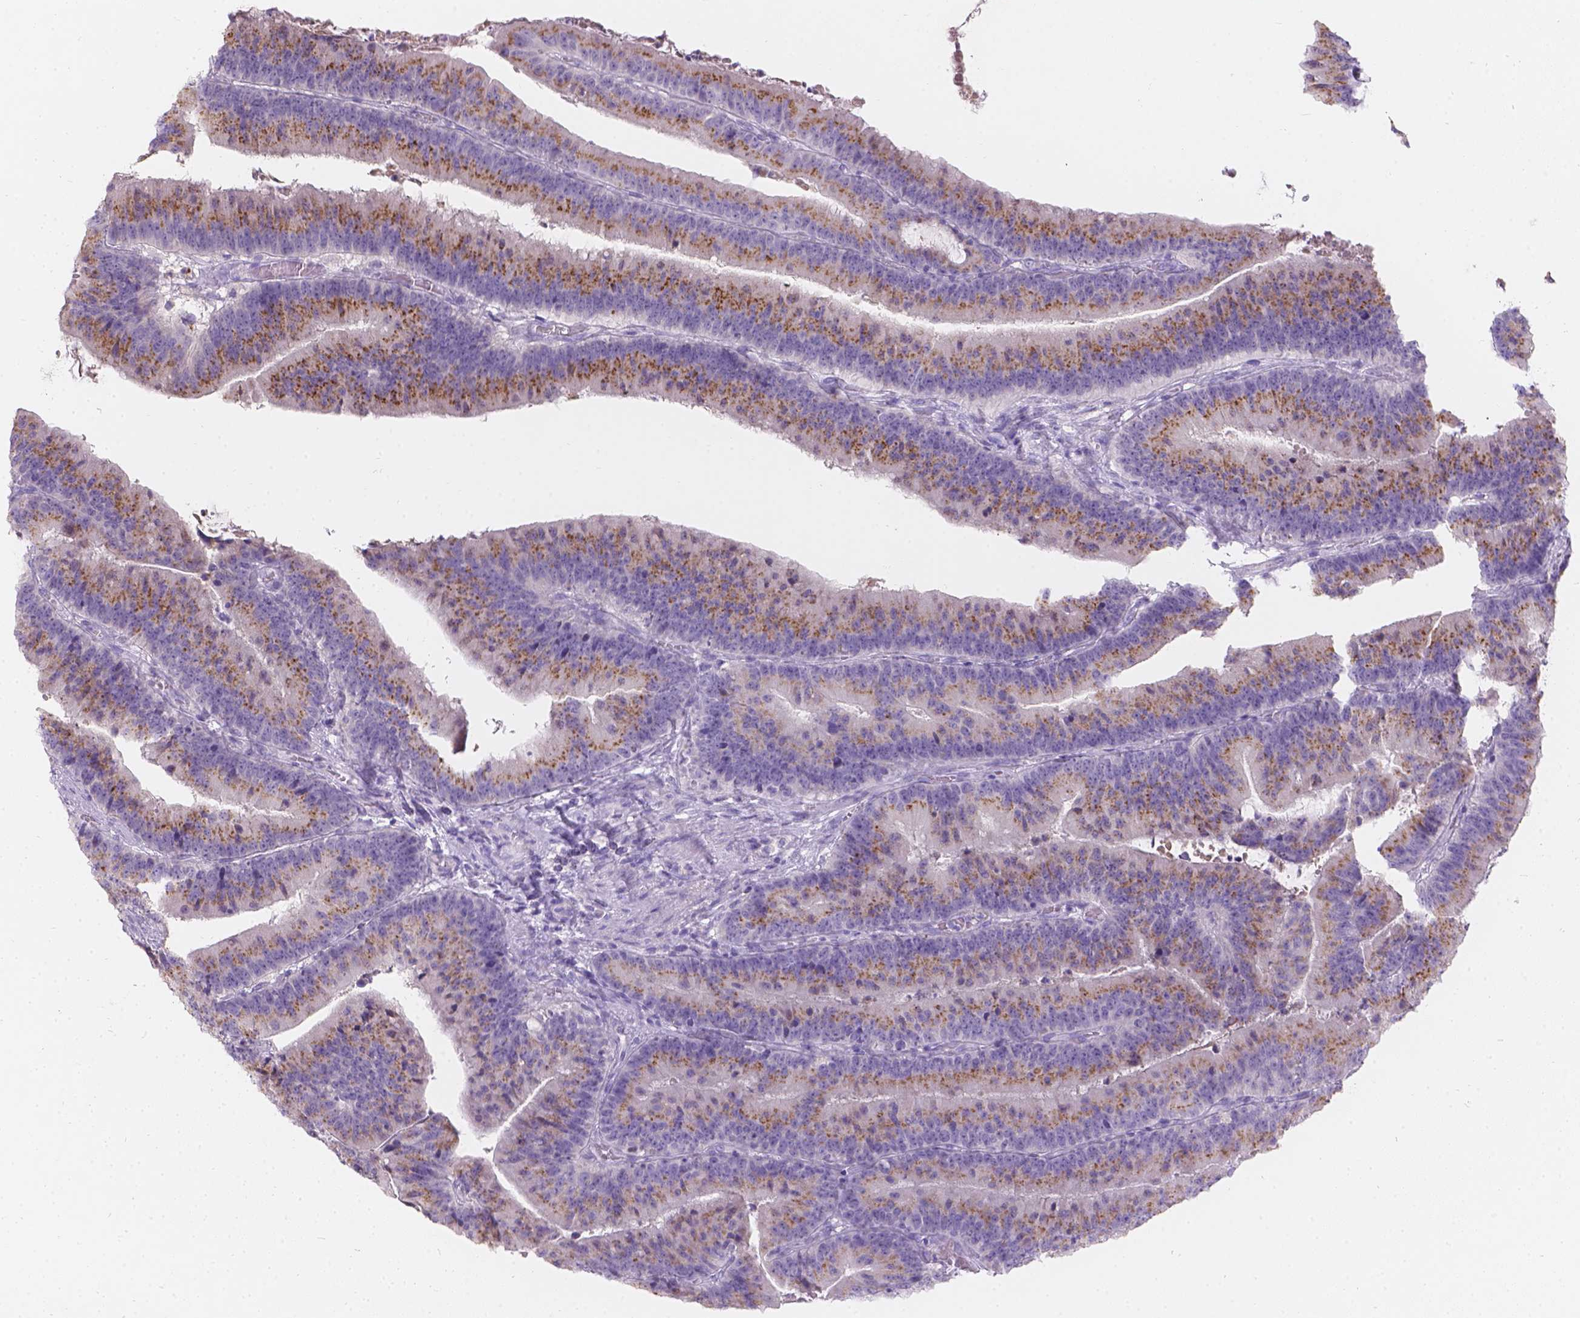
{"staining": {"intensity": "moderate", "quantity": ">75%", "location": "cytoplasmic/membranous"}, "tissue": "colorectal cancer", "cell_type": "Tumor cells", "image_type": "cancer", "snomed": [{"axis": "morphology", "description": "Adenocarcinoma, NOS"}, {"axis": "topography", "description": "Colon"}], "caption": "Protein expression analysis of human colorectal cancer reveals moderate cytoplasmic/membranous expression in about >75% of tumor cells. The staining was performed using DAB (3,3'-diaminobenzidine), with brown indicating positive protein expression. Nuclei are stained blue with hematoxylin.", "gene": "GAL3ST2", "patient": {"sex": "female", "age": 78}}